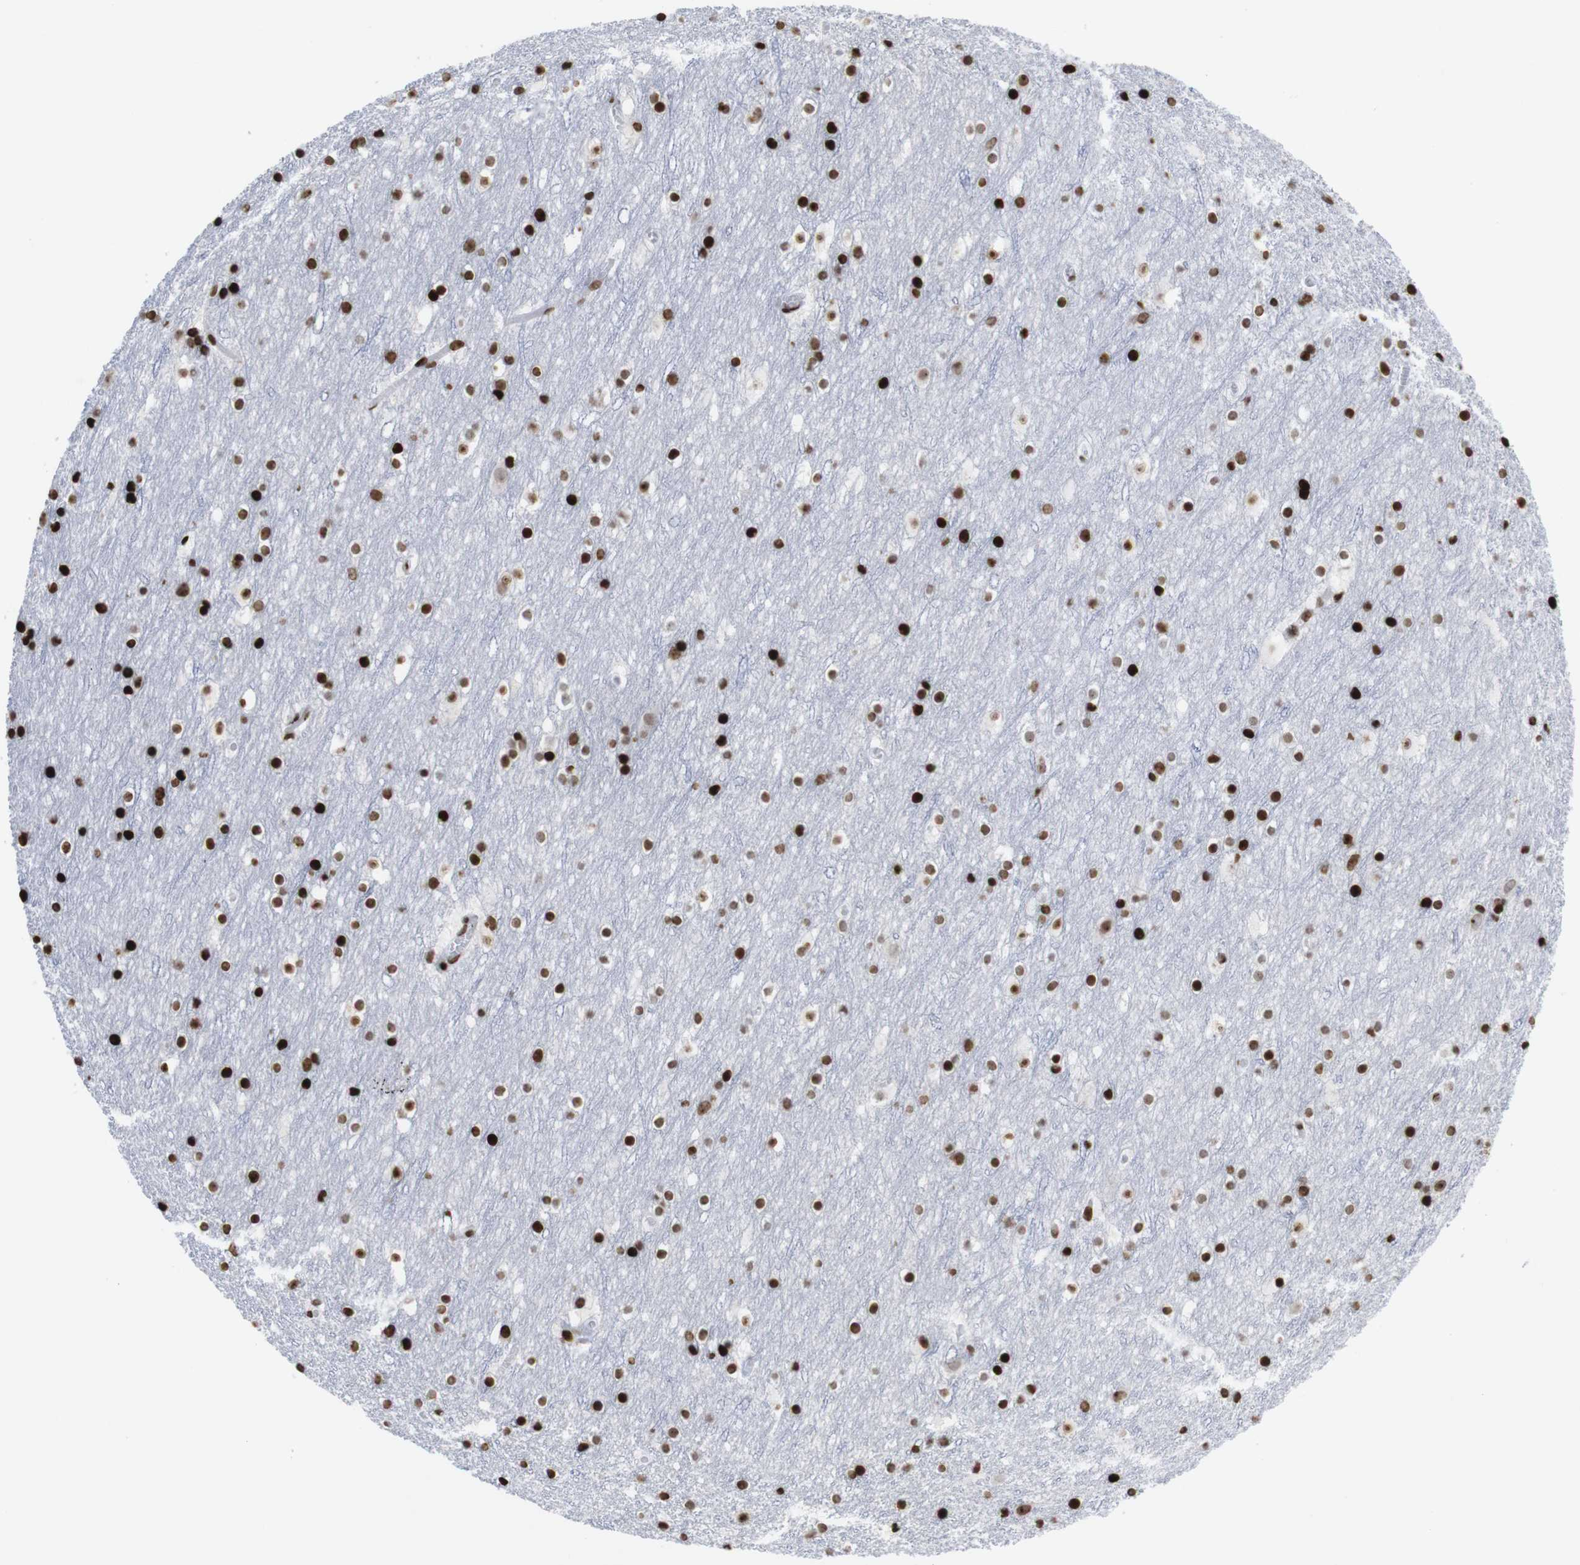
{"staining": {"intensity": "strong", "quantity": ">75%", "location": "nuclear"}, "tissue": "cerebral cortex", "cell_type": "Endothelial cells", "image_type": "normal", "snomed": [{"axis": "morphology", "description": "Normal tissue, NOS"}, {"axis": "topography", "description": "Cerebral cortex"}], "caption": "DAB (3,3'-diaminobenzidine) immunohistochemical staining of benign cerebral cortex reveals strong nuclear protein expression in about >75% of endothelial cells.", "gene": "H1", "patient": {"sex": "male", "age": 45}}